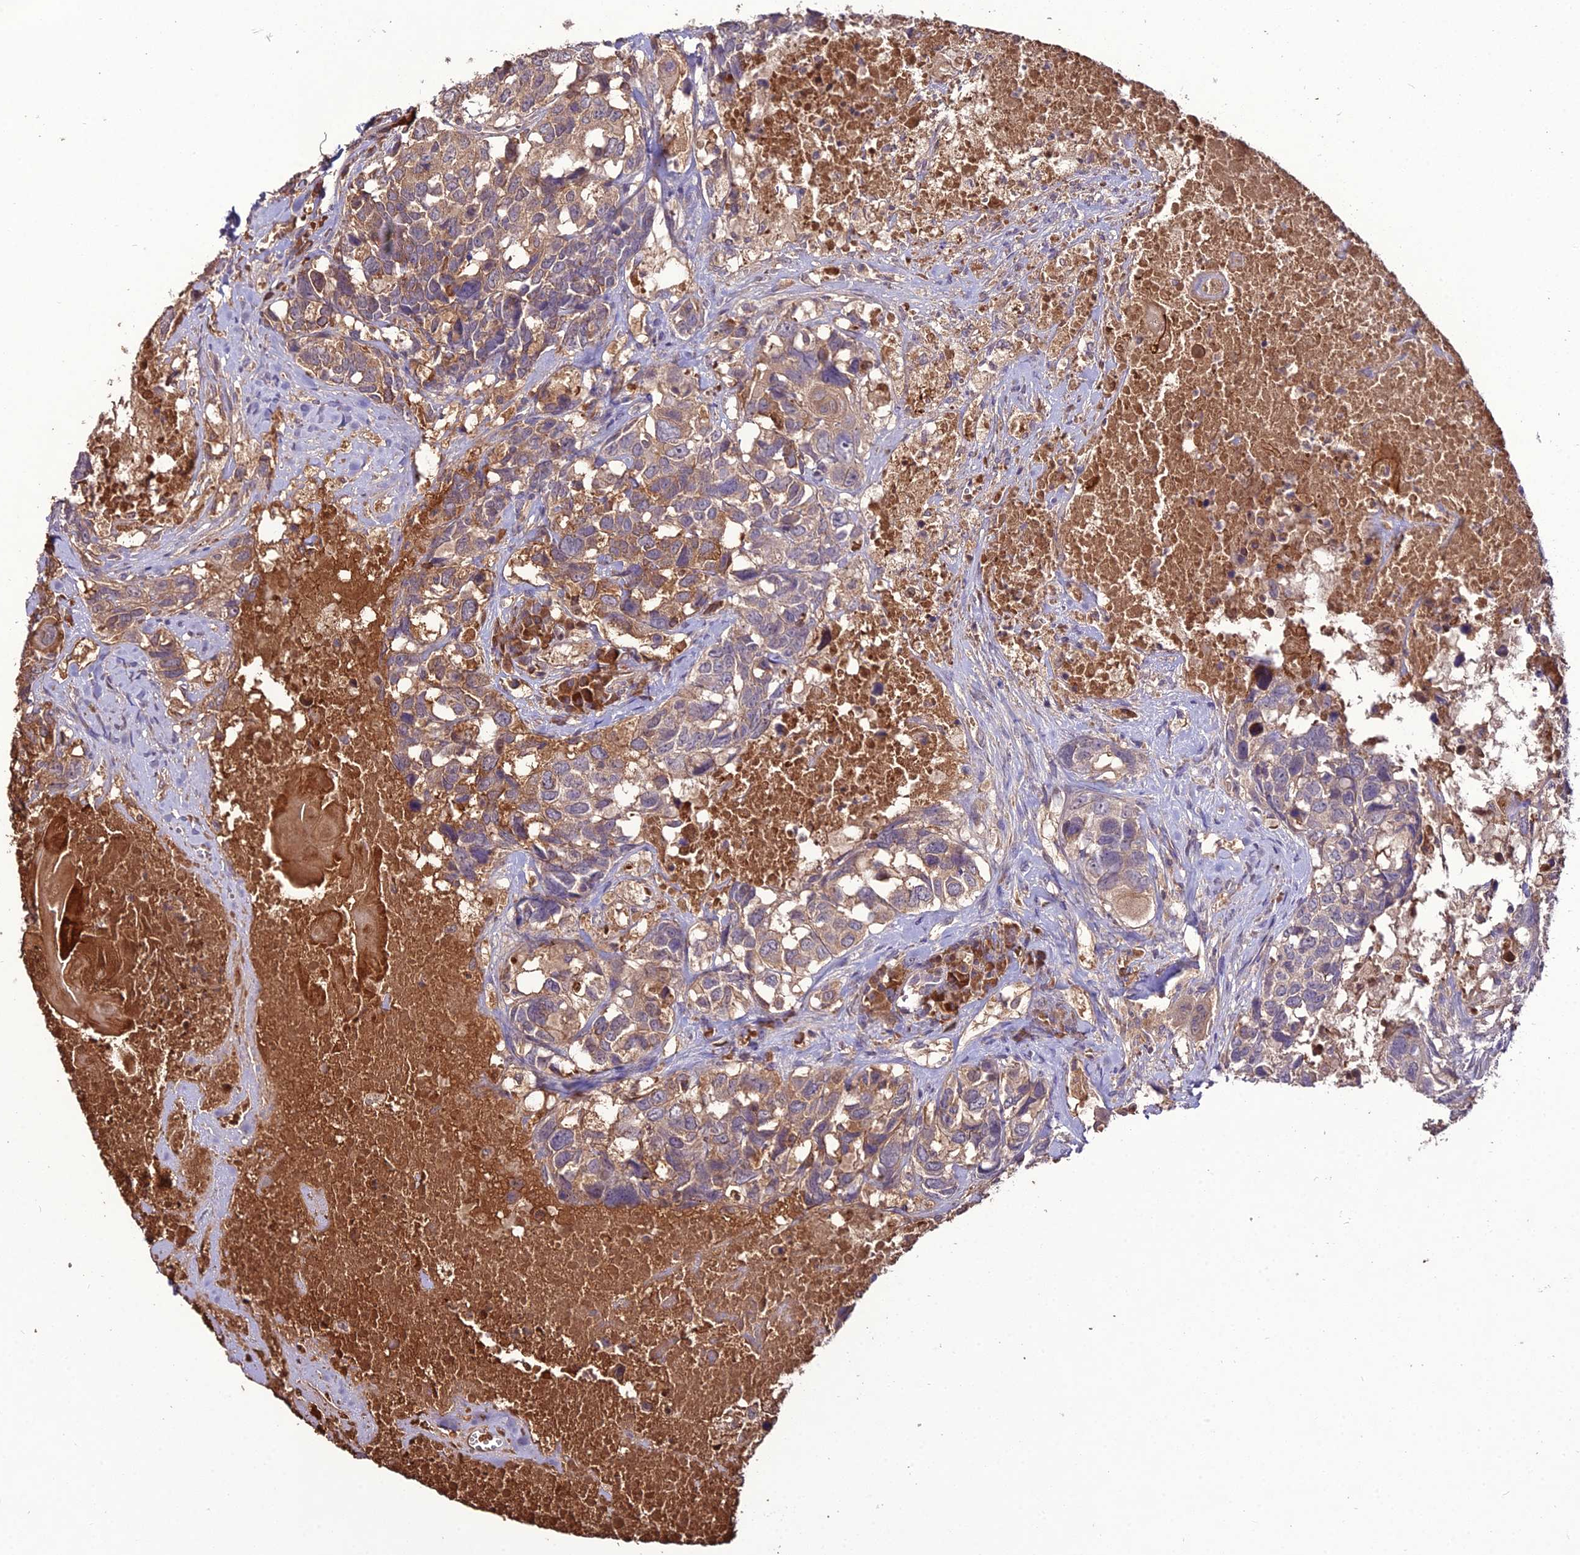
{"staining": {"intensity": "moderate", "quantity": ">75%", "location": "cytoplasmic/membranous"}, "tissue": "head and neck cancer", "cell_type": "Tumor cells", "image_type": "cancer", "snomed": [{"axis": "morphology", "description": "Squamous cell carcinoma, NOS"}, {"axis": "topography", "description": "Head-Neck"}], "caption": "An immunohistochemistry (IHC) micrograph of tumor tissue is shown. Protein staining in brown shows moderate cytoplasmic/membranous positivity in squamous cell carcinoma (head and neck) within tumor cells.", "gene": "KCTD16", "patient": {"sex": "male", "age": 66}}